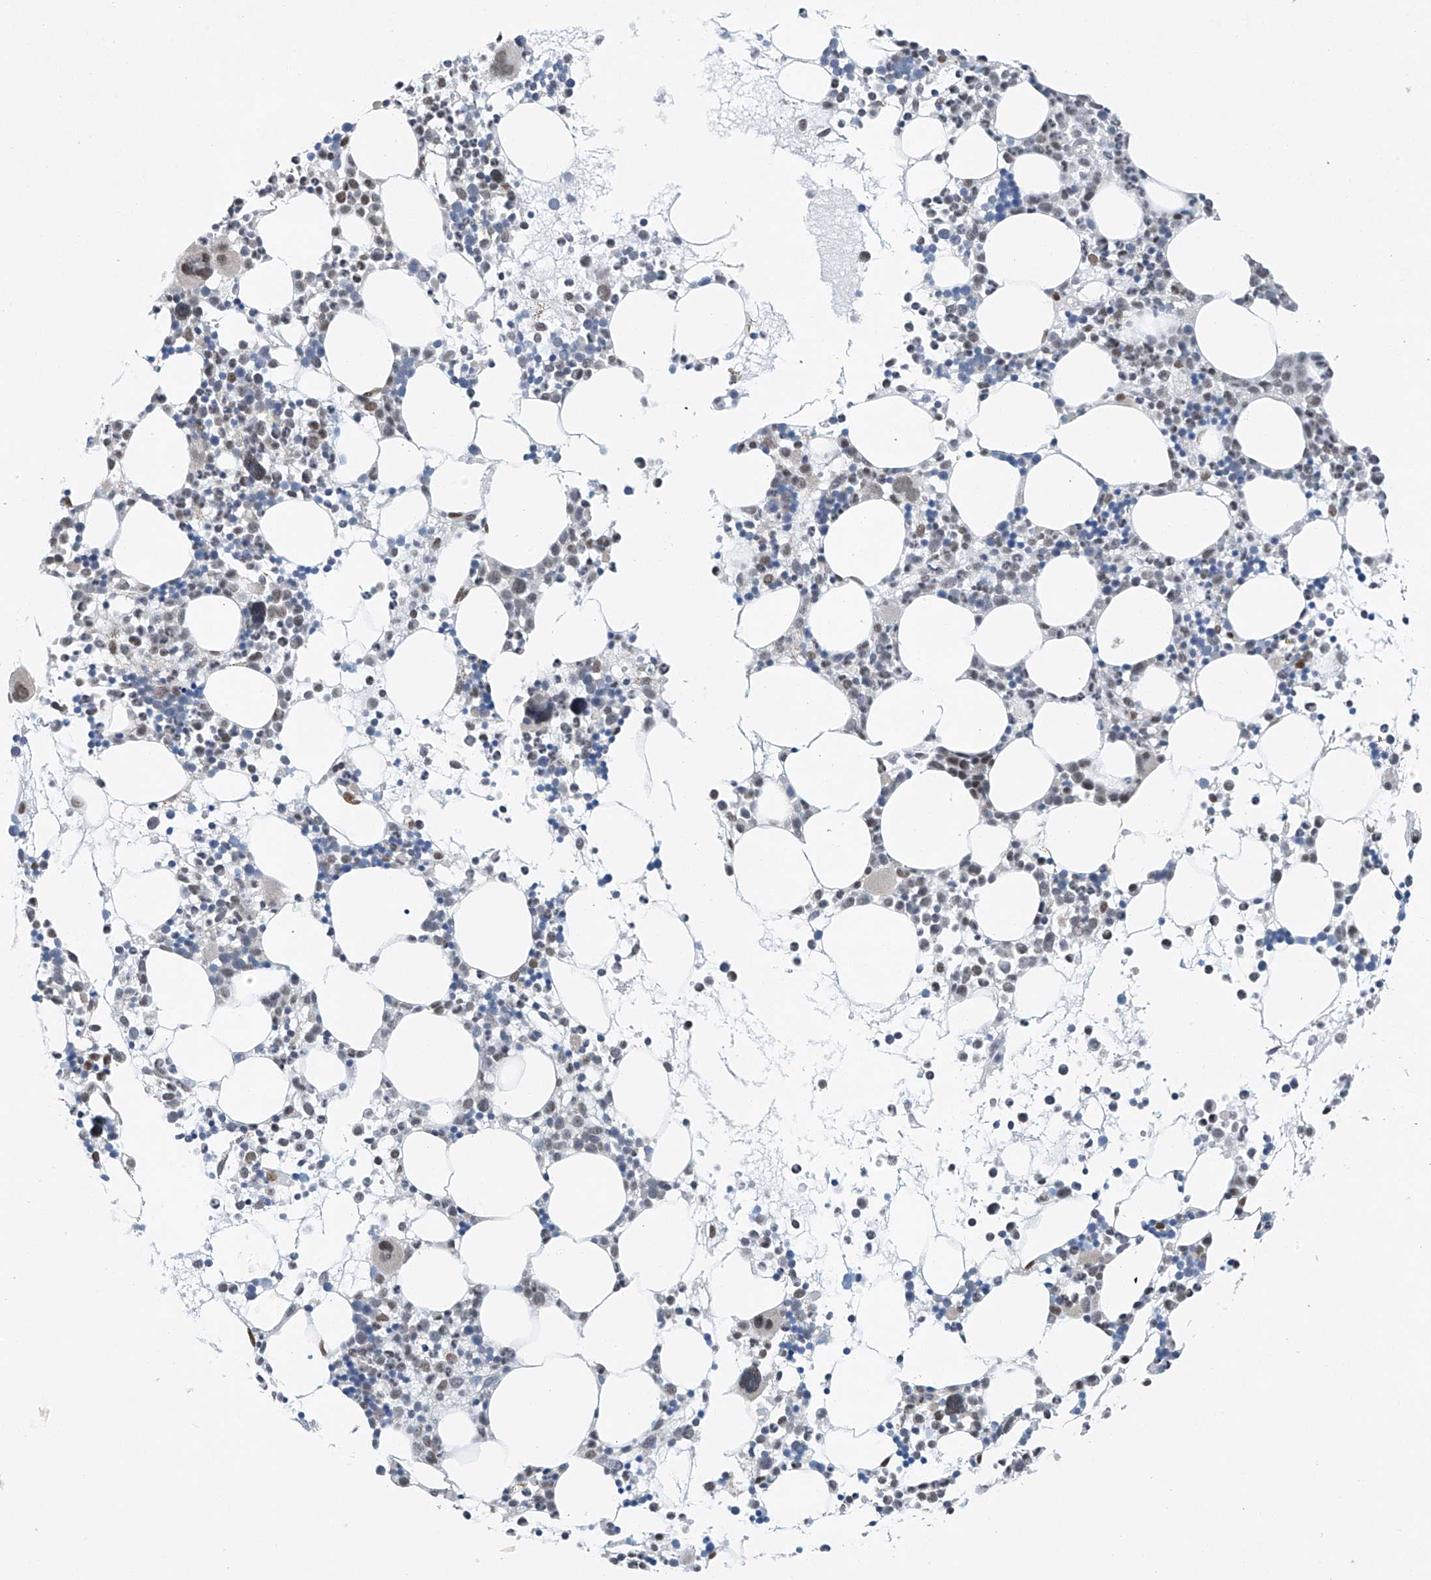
{"staining": {"intensity": "weak", "quantity": "<25%", "location": "nuclear"}, "tissue": "bone marrow", "cell_type": "Hematopoietic cells", "image_type": "normal", "snomed": [{"axis": "morphology", "description": "Normal tissue, NOS"}, {"axis": "topography", "description": "Bone marrow"}], "caption": "High power microscopy histopathology image of an immunohistochemistry image of benign bone marrow, revealing no significant staining in hematopoietic cells.", "gene": "TAF8", "patient": {"sex": "female", "age": 62}}